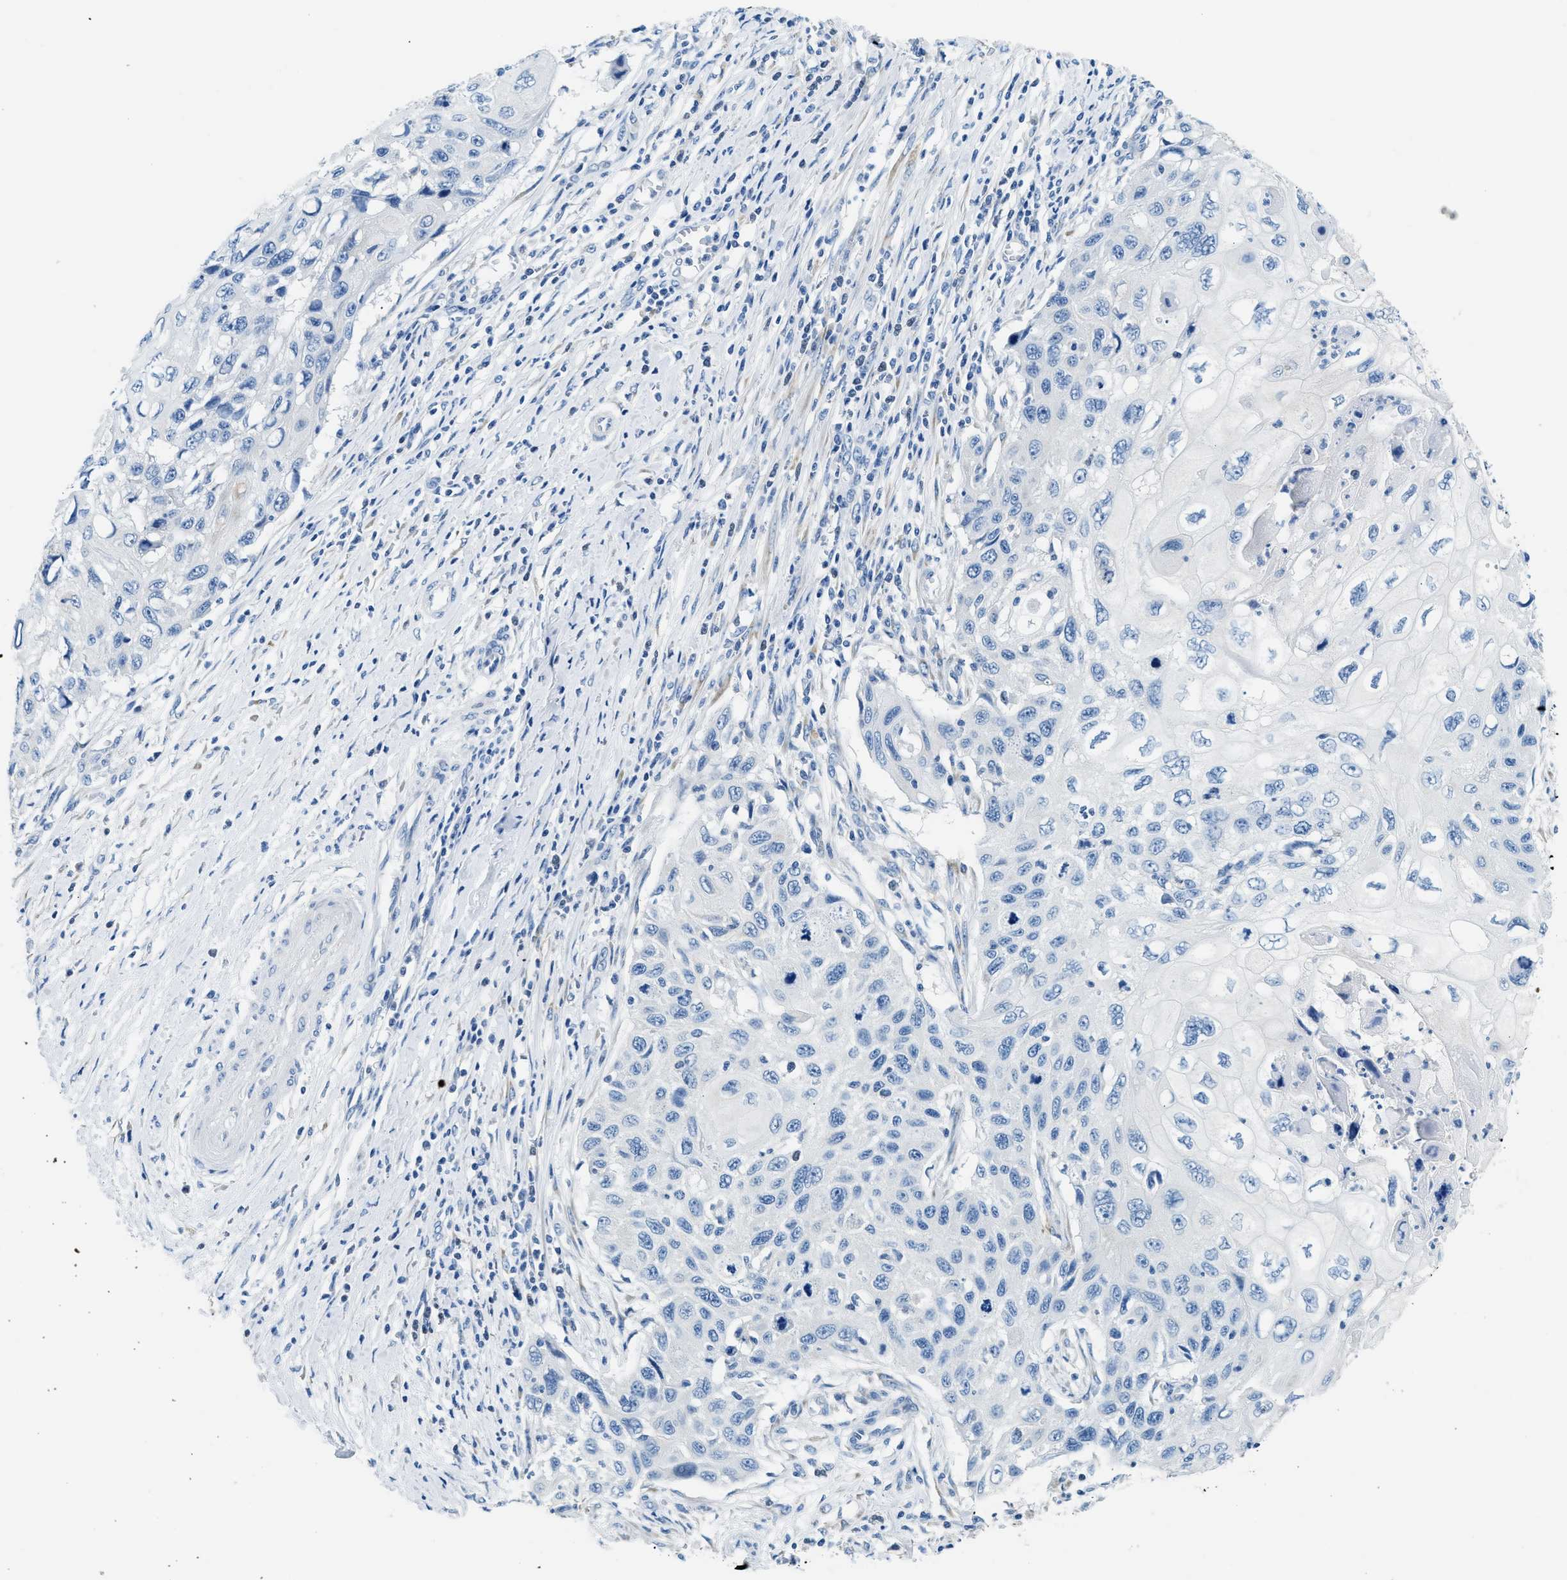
{"staining": {"intensity": "negative", "quantity": "none", "location": "none"}, "tissue": "cervical cancer", "cell_type": "Tumor cells", "image_type": "cancer", "snomed": [{"axis": "morphology", "description": "Squamous cell carcinoma, NOS"}, {"axis": "topography", "description": "Cervix"}], "caption": "This image is of squamous cell carcinoma (cervical) stained with immunohistochemistry to label a protein in brown with the nuclei are counter-stained blue. There is no staining in tumor cells.", "gene": "CLDN18", "patient": {"sex": "female", "age": 70}}